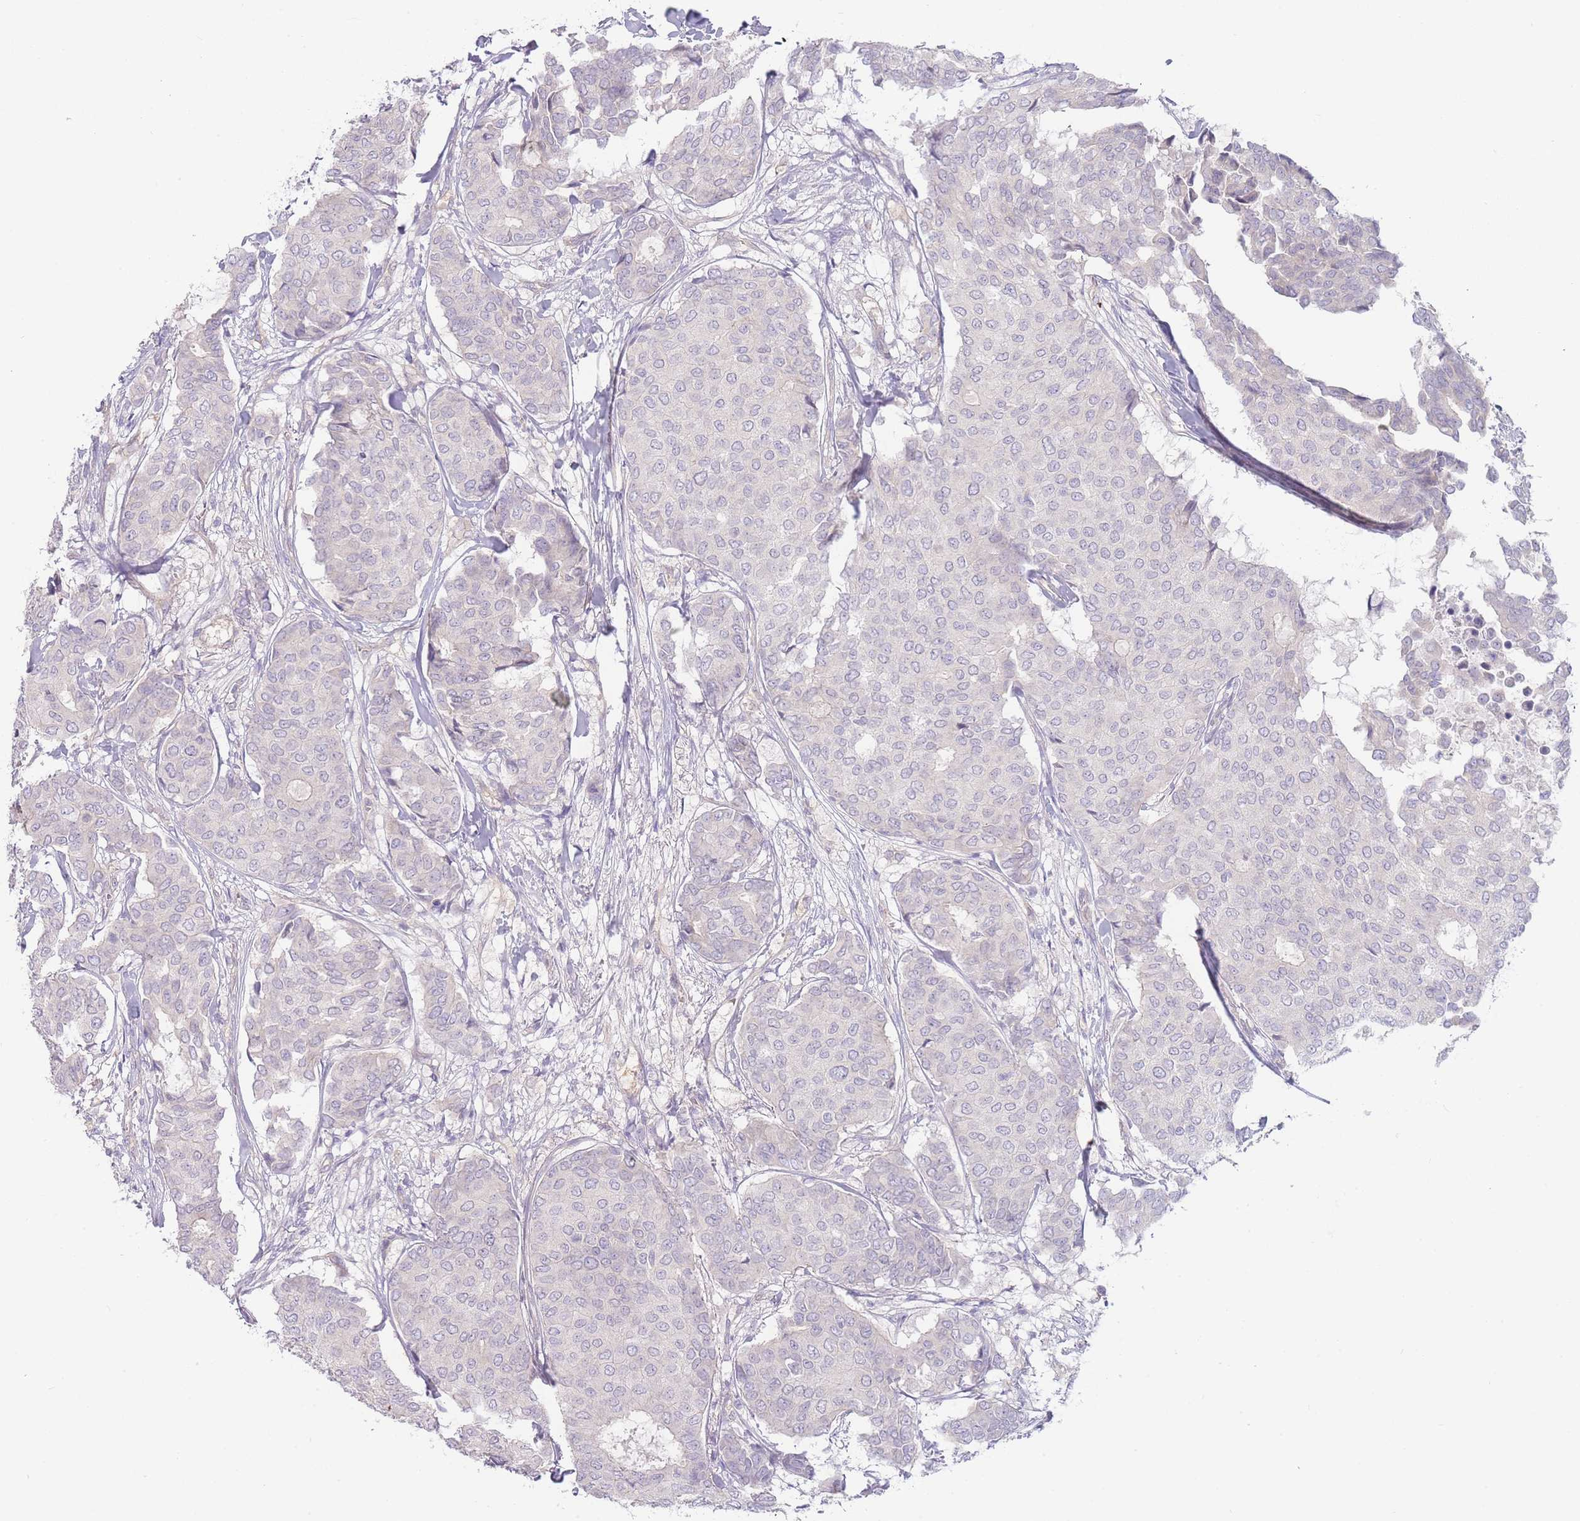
{"staining": {"intensity": "negative", "quantity": "none", "location": "none"}, "tissue": "breast cancer", "cell_type": "Tumor cells", "image_type": "cancer", "snomed": [{"axis": "morphology", "description": "Duct carcinoma"}, {"axis": "topography", "description": "Breast"}], "caption": "Tumor cells show no significant protein positivity in intraductal carcinoma (breast). The staining is performed using DAB brown chromogen with nuclei counter-stained in using hematoxylin.", "gene": "SPHKAP", "patient": {"sex": "female", "age": 75}}